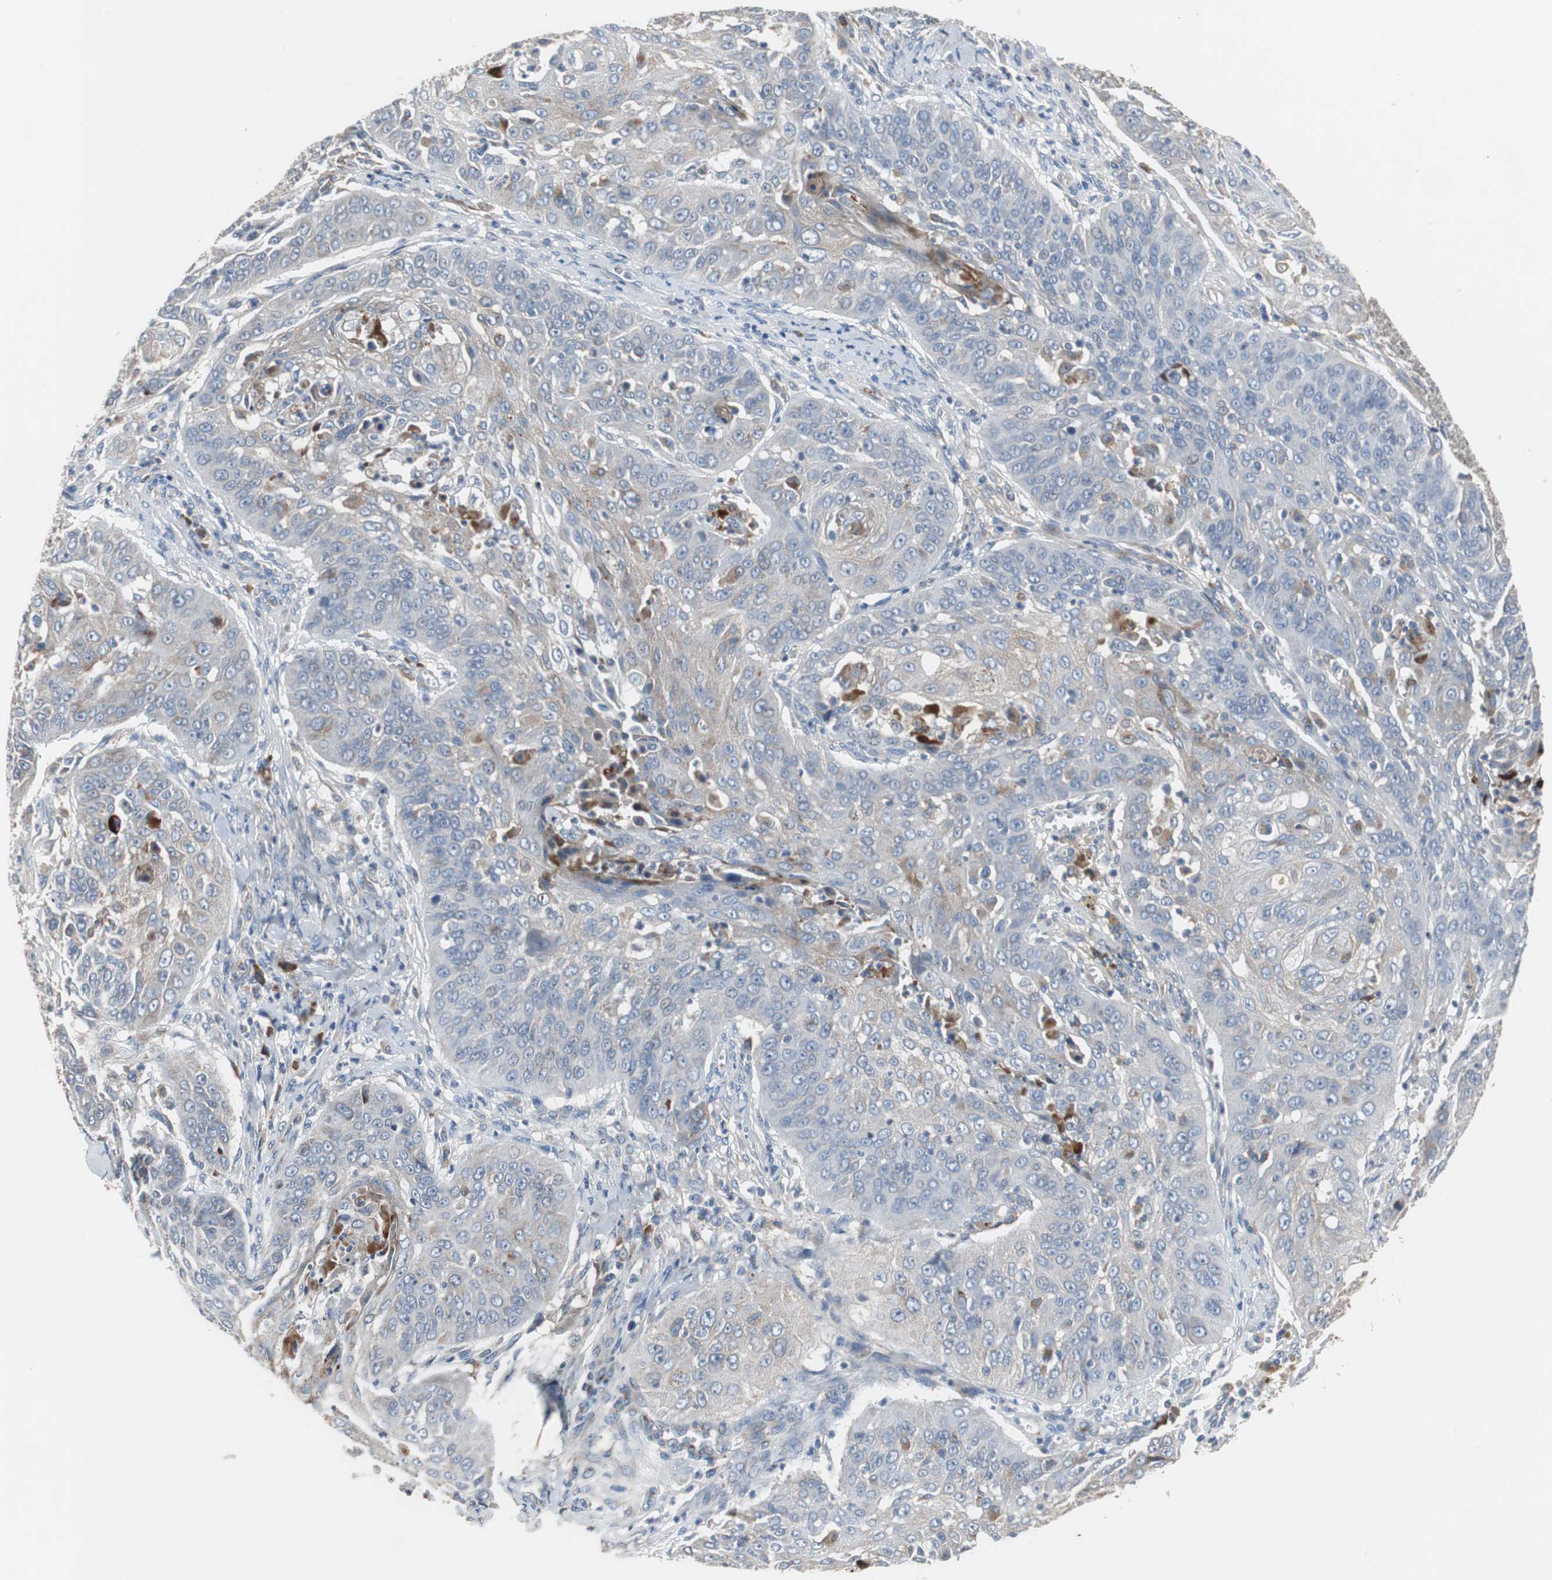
{"staining": {"intensity": "weak", "quantity": "<25%", "location": "cytoplasmic/membranous"}, "tissue": "cervical cancer", "cell_type": "Tumor cells", "image_type": "cancer", "snomed": [{"axis": "morphology", "description": "Squamous cell carcinoma, NOS"}, {"axis": "topography", "description": "Cervix"}], "caption": "This micrograph is of cervical cancer stained with immunohistochemistry to label a protein in brown with the nuclei are counter-stained blue. There is no staining in tumor cells.", "gene": "SORT1", "patient": {"sex": "female", "age": 64}}